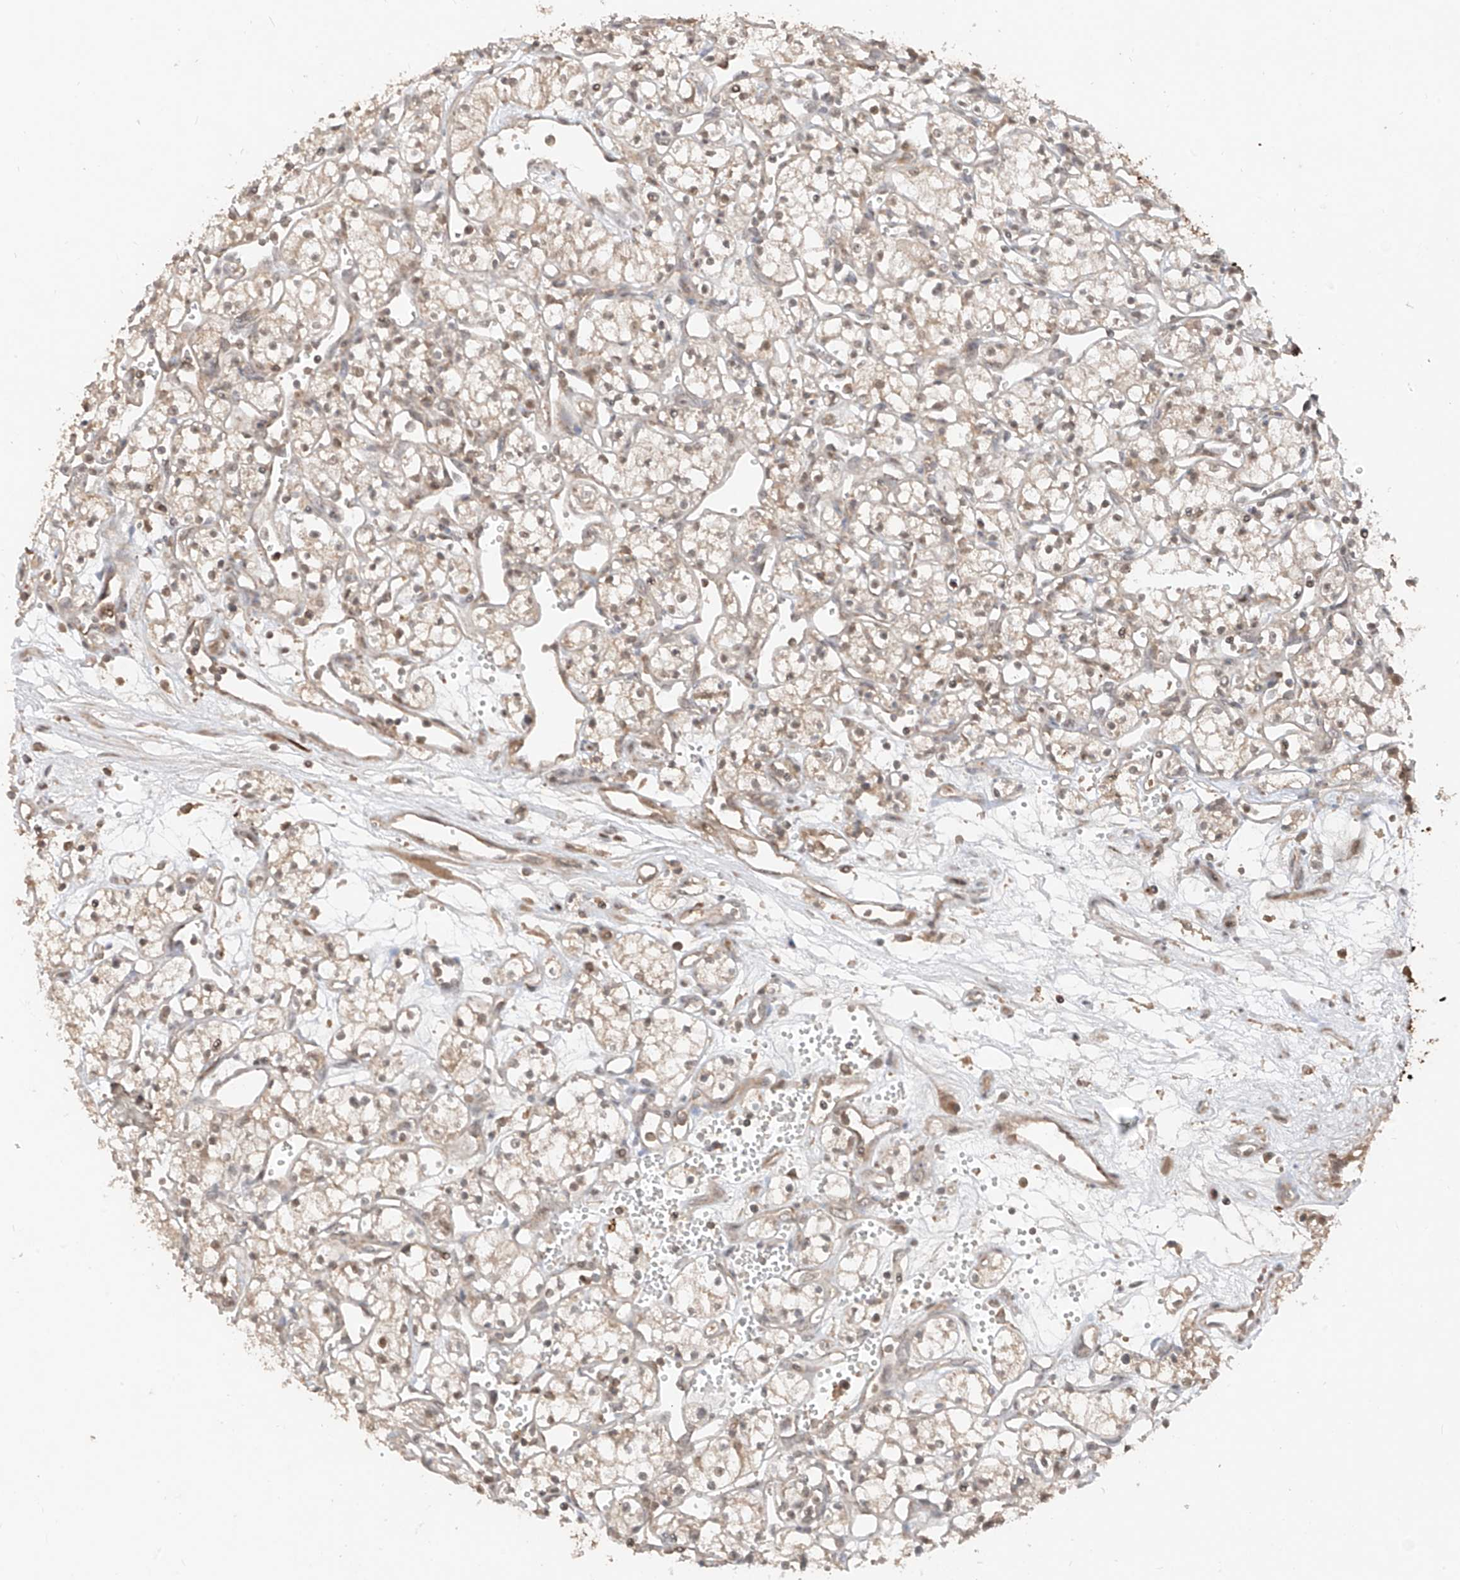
{"staining": {"intensity": "weak", "quantity": "25%-75%", "location": "cytoplasmic/membranous"}, "tissue": "renal cancer", "cell_type": "Tumor cells", "image_type": "cancer", "snomed": [{"axis": "morphology", "description": "Adenocarcinoma, NOS"}, {"axis": "topography", "description": "Kidney"}], "caption": "A brown stain shows weak cytoplasmic/membranous expression of a protein in human renal cancer tumor cells.", "gene": "COLGALT2", "patient": {"sex": "male", "age": 59}}